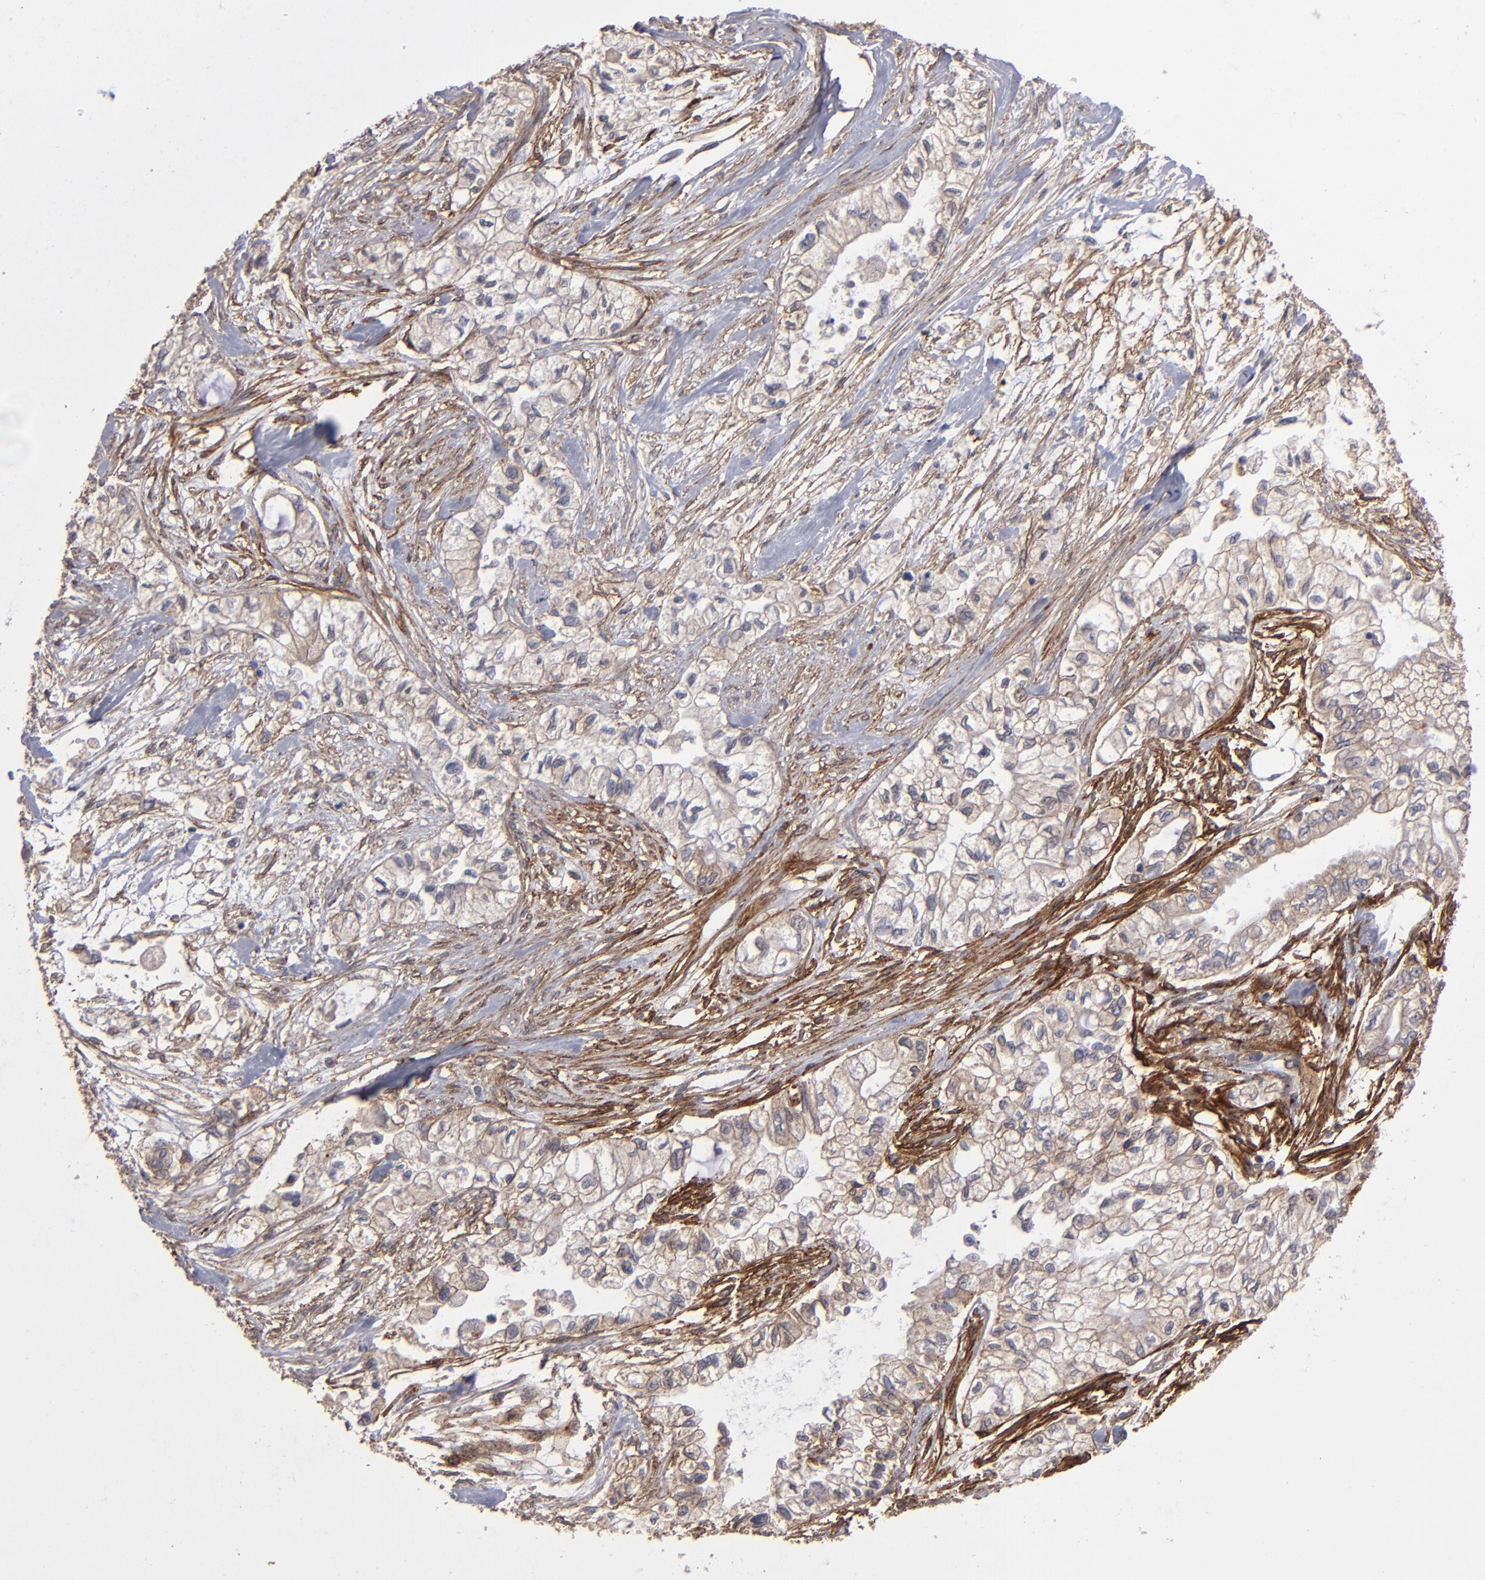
{"staining": {"intensity": "moderate", "quantity": "25%-75%", "location": "cytoplasmic/membranous"}, "tissue": "pancreatic cancer", "cell_type": "Tumor cells", "image_type": "cancer", "snomed": [{"axis": "morphology", "description": "Adenocarcinoma, NOS"}, {"axis": "topography", "description": "Pancreas"}], "caption": "Moderate cytoplasmic/membranous staining for a protein is seen in approximately 25%-75% of tumor cells of pancreatic cancer using IHC.", "gene": "ITGB5", "patient": {"sex": "male", "age": 79}}